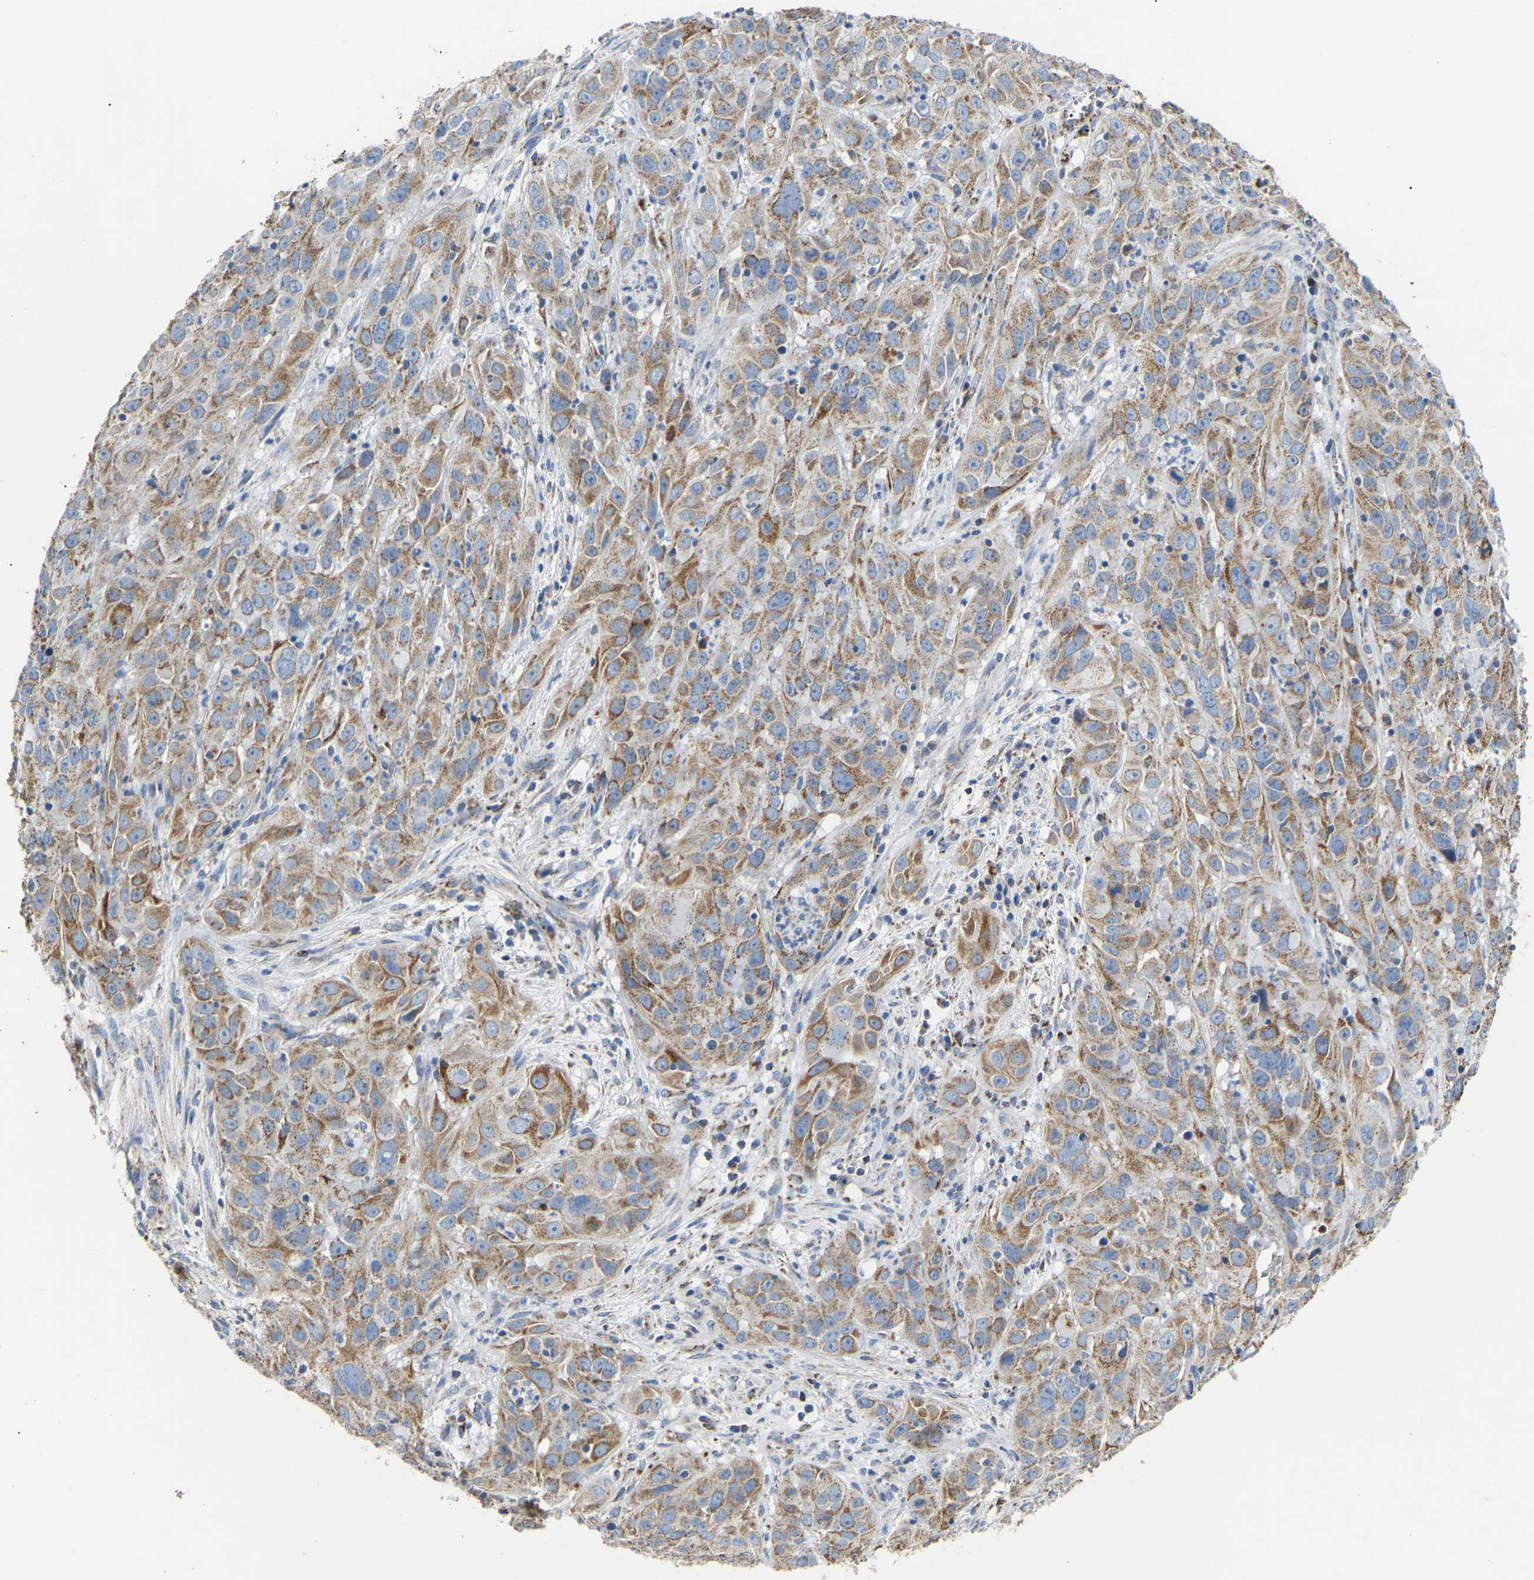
{"staining": {"intensity": "weak", "quantity": ">75%", "location": "cytoplasmic/membranous"}, "tissue": "cervical cancer", "cell_type": "Tumor cells", "image_type": "cancer", "snomed": [{"axis": "morphology", "description": "Squamous cell carcinoma, NOS"}, {"axis": "topography", "description": "Cervix"}], "caption": "Protein expression analysis of cervical cancer (squamous cell carcinoma) shows weak cytoplasmic/membranous positivity in about >75% of tumor cells.", "gene": "HIBADH", "patient": {"sex": "female", "age": 32}}